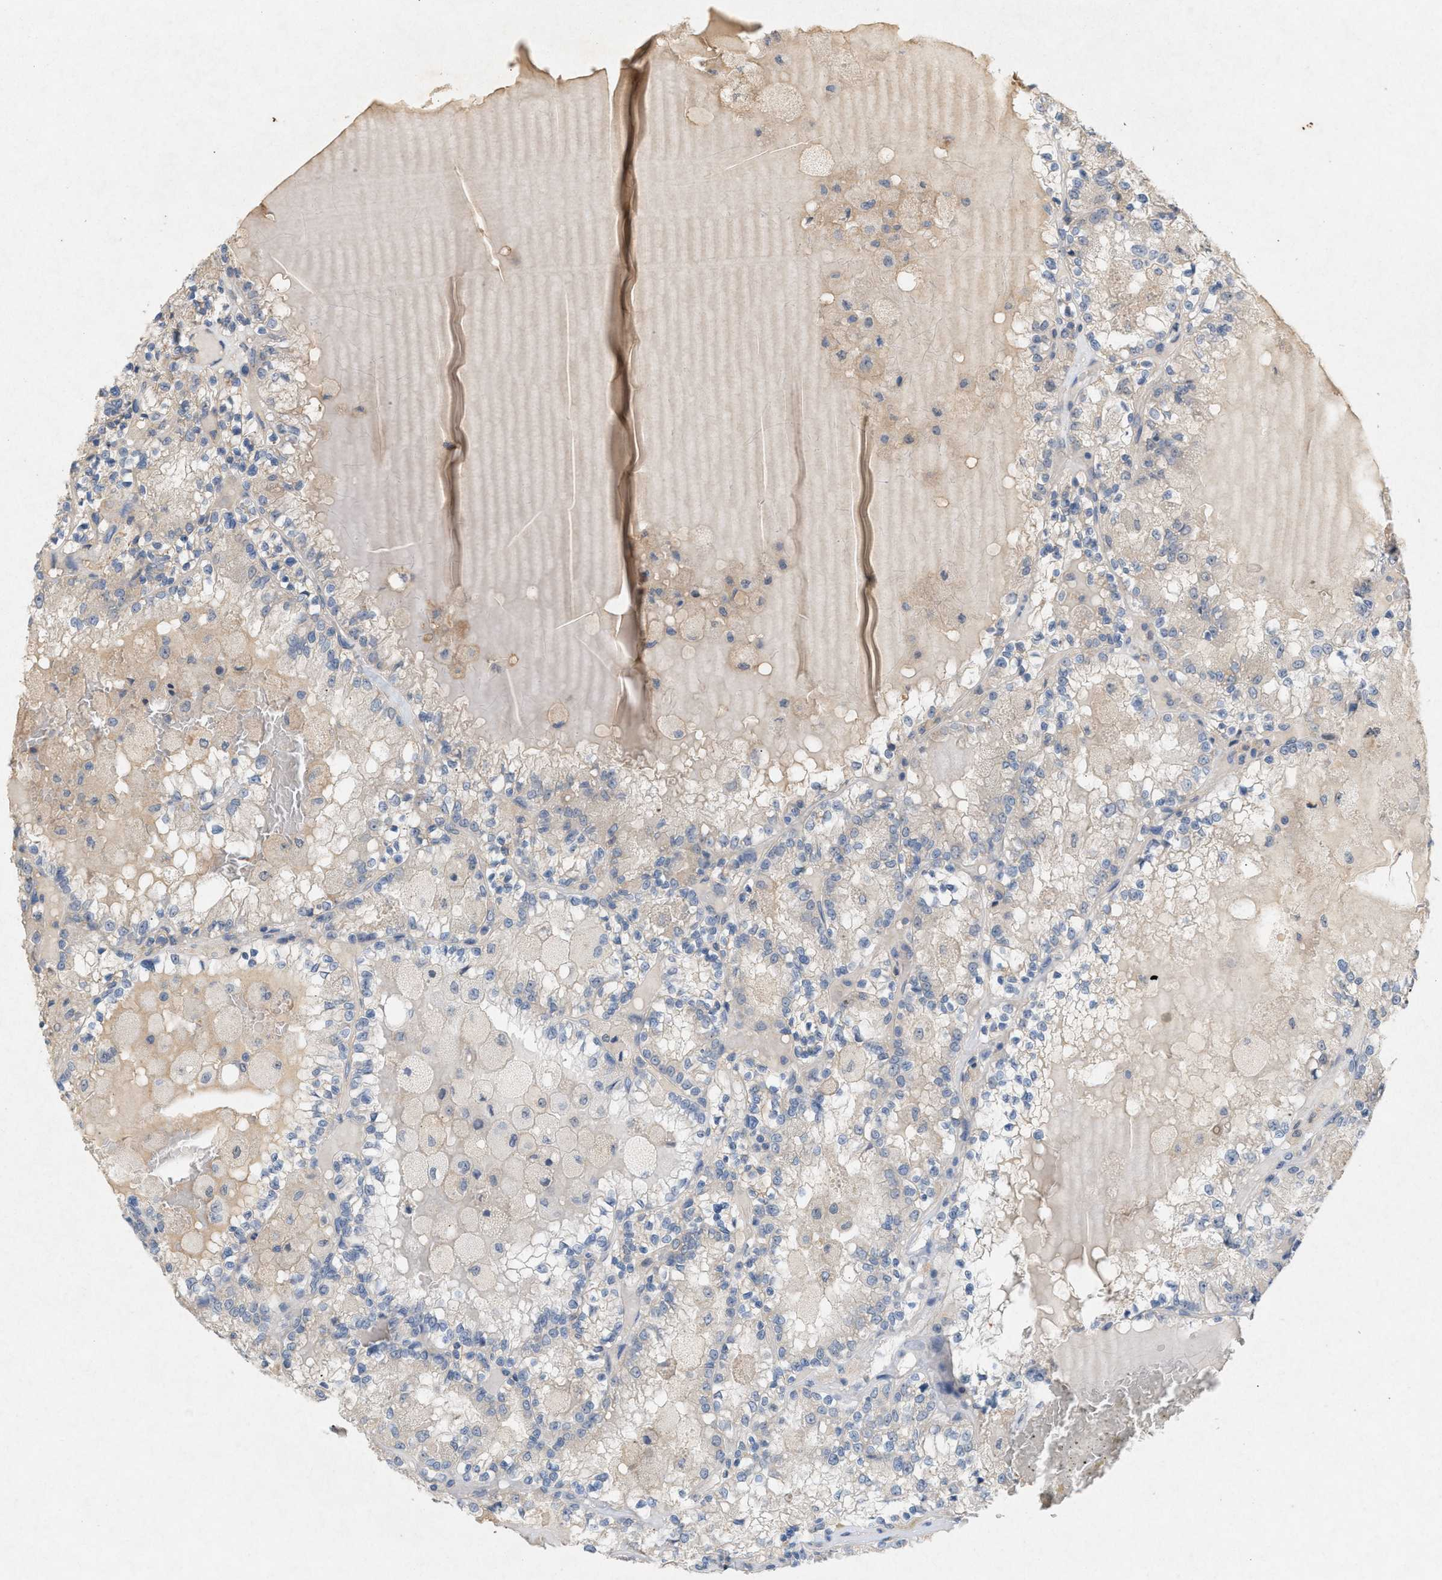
{"staining": {"intensity": "negative", "quantity": "none", "location": "none"}, "tissue": "renal cancer", "cell_type": "Tumor cells", "image_type": "cancer", "snomed": [{"axis": "morphology", "description": "Adenocarcinoma, NOS"}, {"axis": "topography", "description": "Kidney"}], "caption": "Tumor cells show no significant staining in renal cancer (adenocarcinoma).", "gene": "DCAF7", "patient": {"sex": "female", "age": 56}}